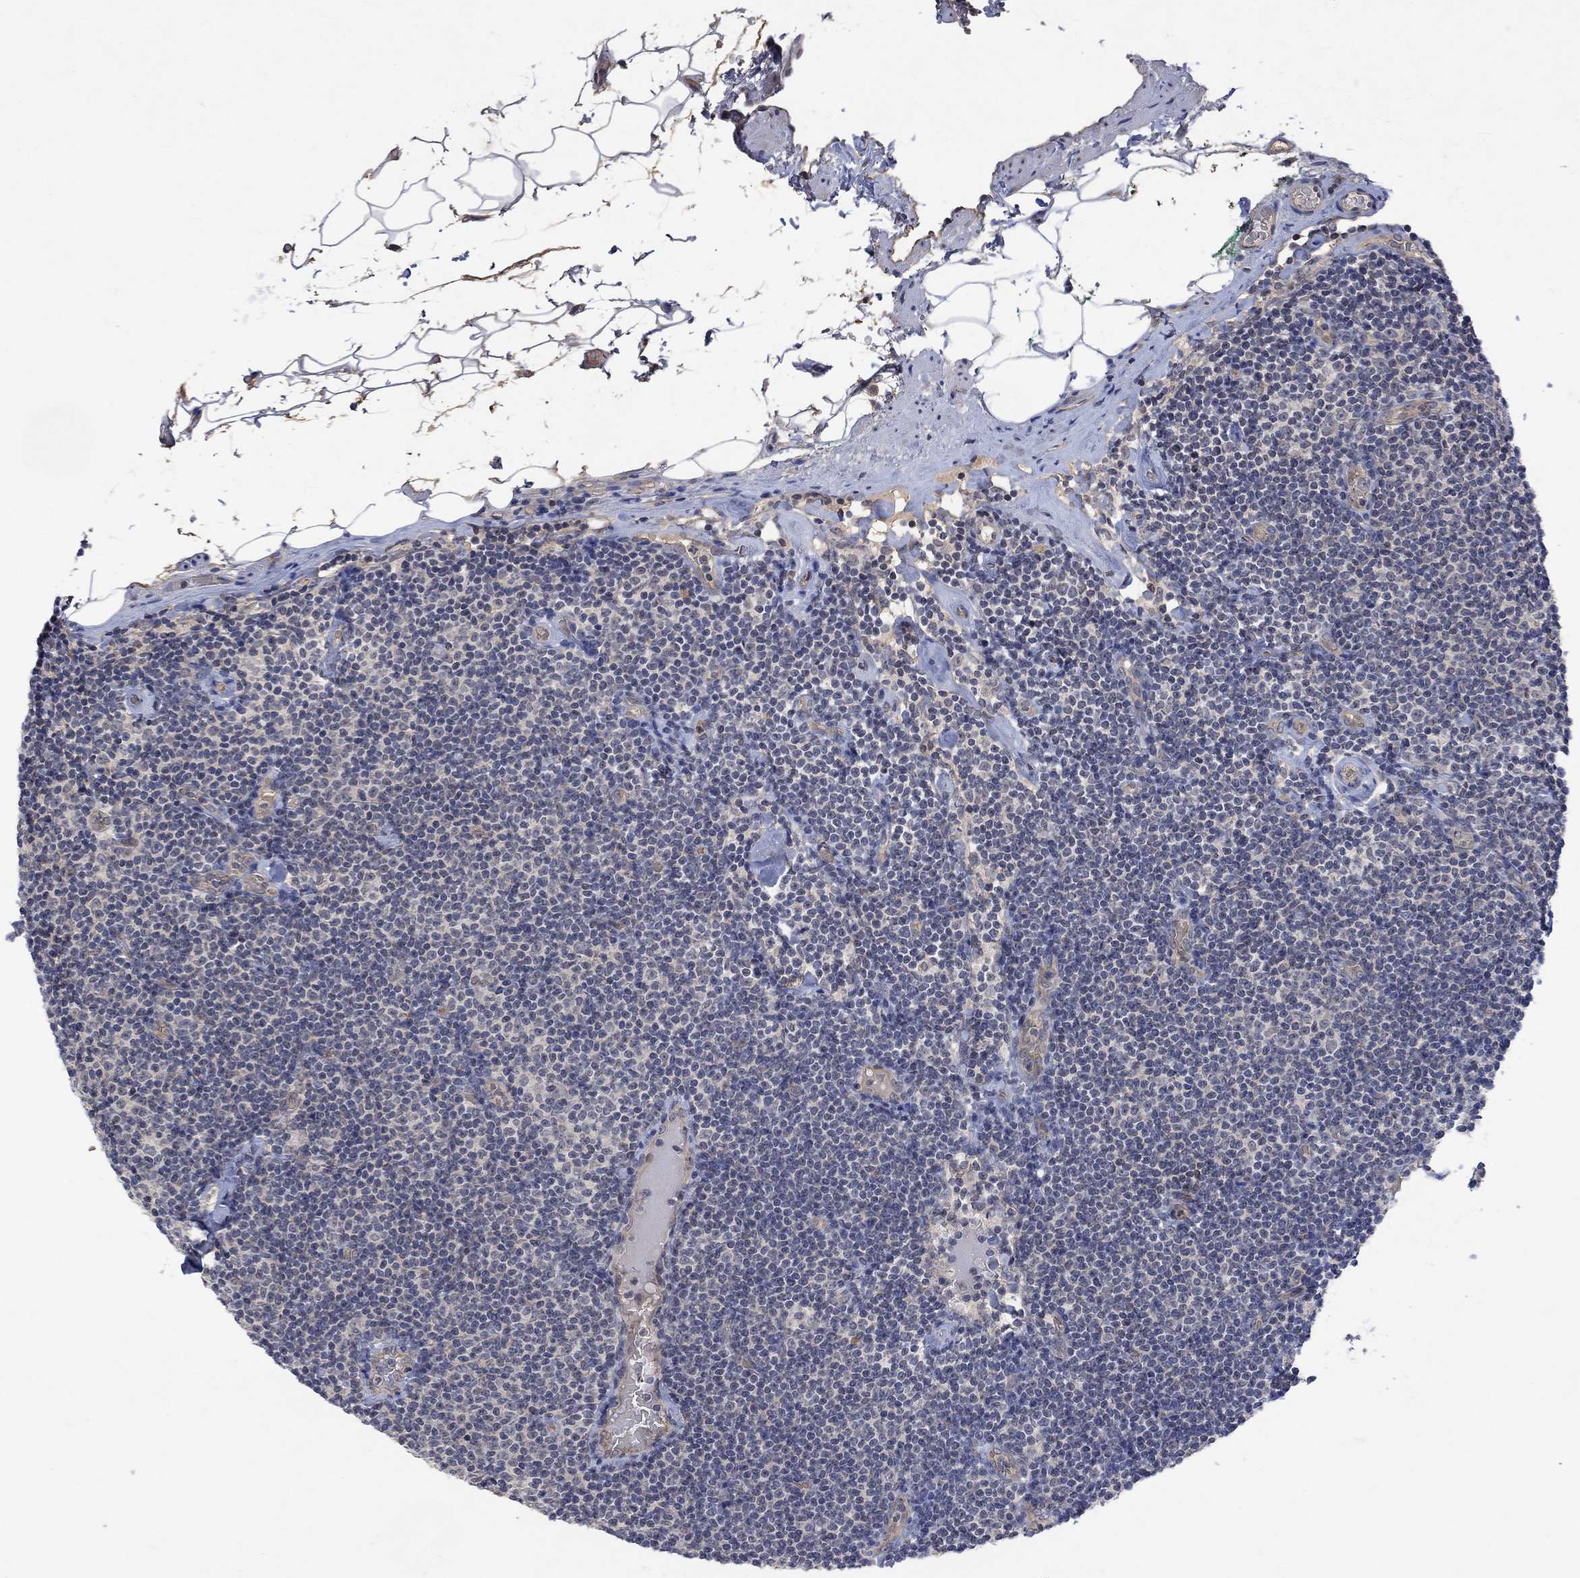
{"staining": {"intensity": "negative", "quantity": "none", "location": "none"}, "tissue": "lymphoma", "cell_type": "Tumor cells", "image_type": "cancer", "snomed": [{"axis": "morphology", "description": "Malignant lymphoma, non-Hodgkin's type, Low grade"}, {"axis": "topography", "description": "Lymph node"}], "caption": "Tumor cells are negative for protein expression in human lymphoma.", "gene": "GRIN2D", "patient": {"sex": "male", "age": 81}}